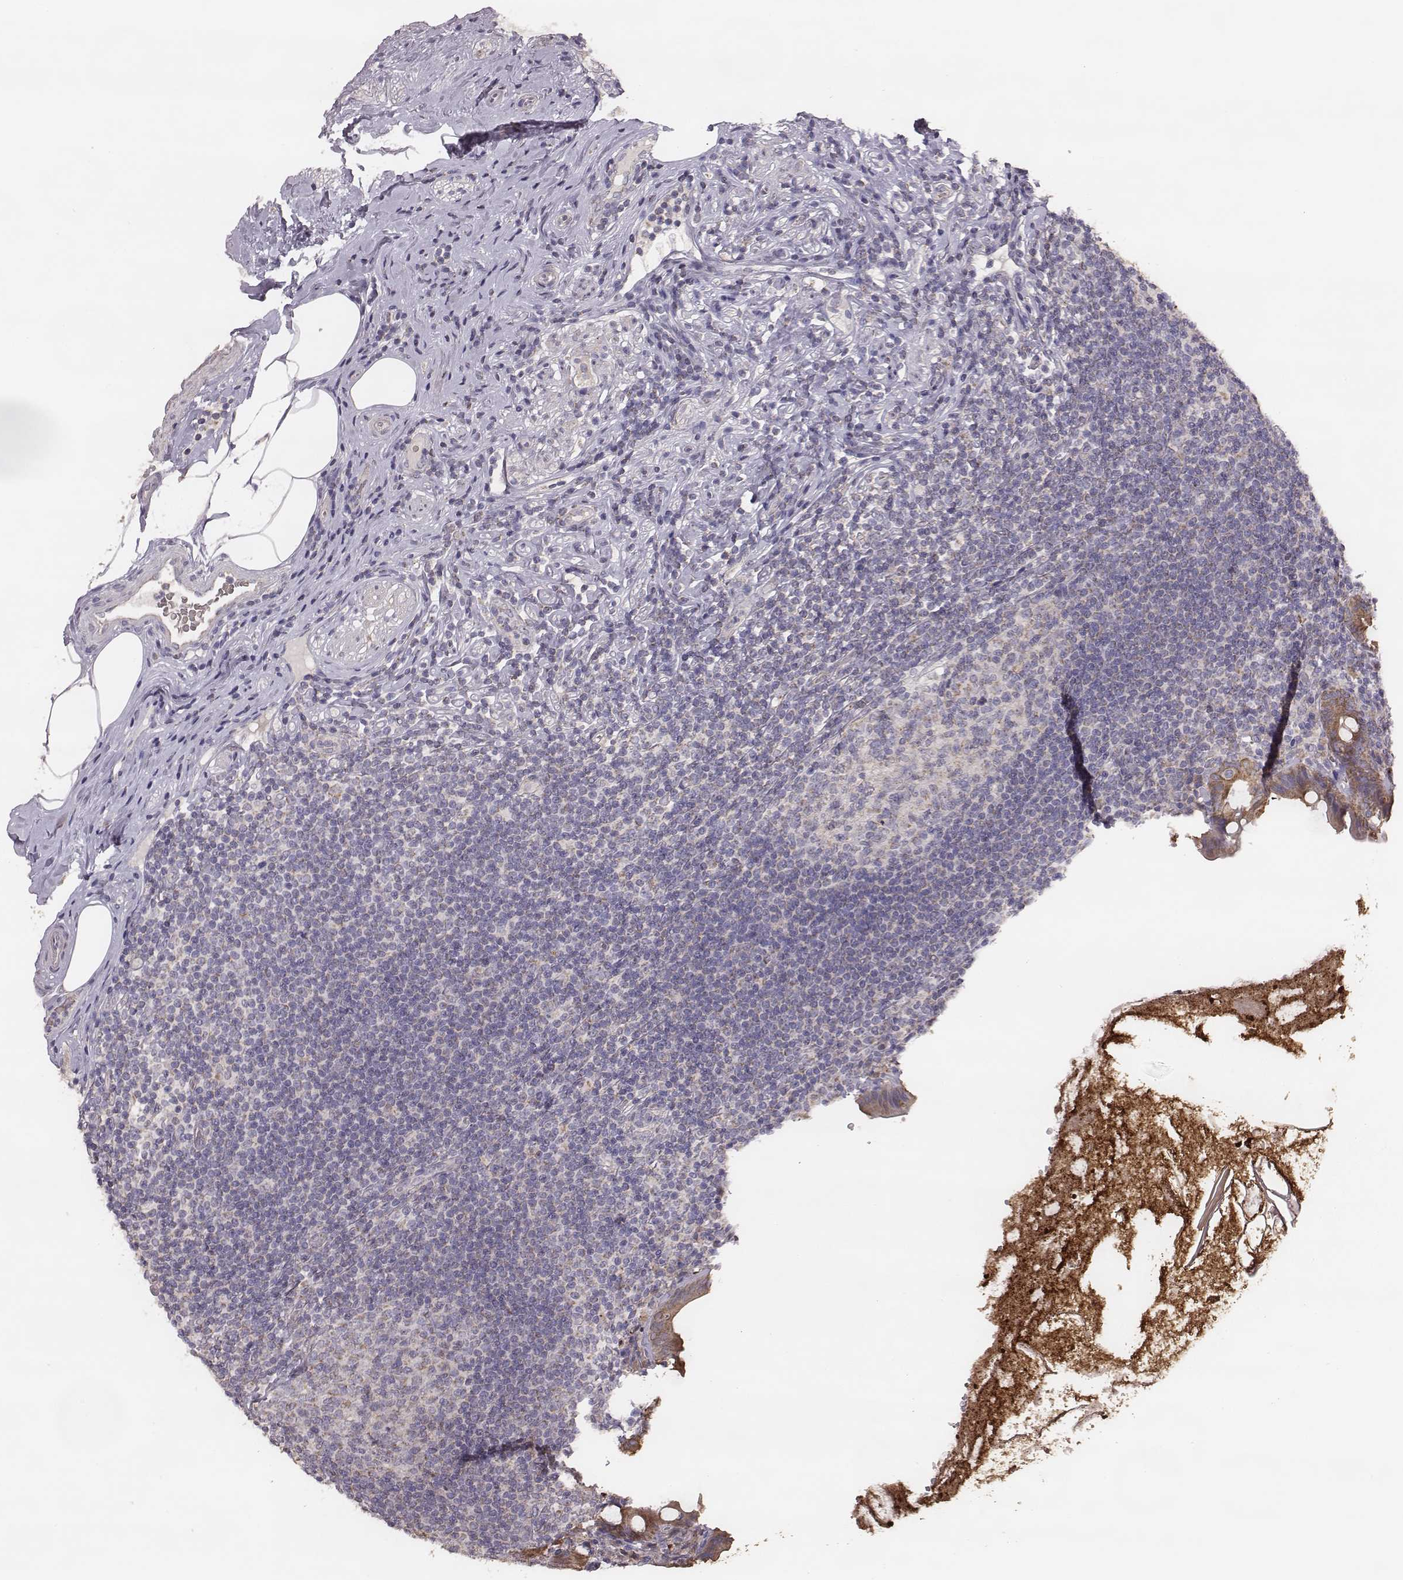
{"staining": {"intensity": "moderate", "quantity": ">75%", "location": "cytoplasmic/membranous"}, "tissue": "appendix", "cell_type": "Glandular cells", "image_type": "normal", "snomed": [{"axis": "morphology", "description": "Normal tissue, NOS"}, {"axis": "topography", "description": "Appendix"}], "caption": "This photomicrograph shows IHC staining of unremarkable appendix, with medium moderate cytoplasmic/membranous expression in approximately >75% of glandular cells.", "gene": "HAVCR1", "patient": {"sex": "male", "age": 47}}